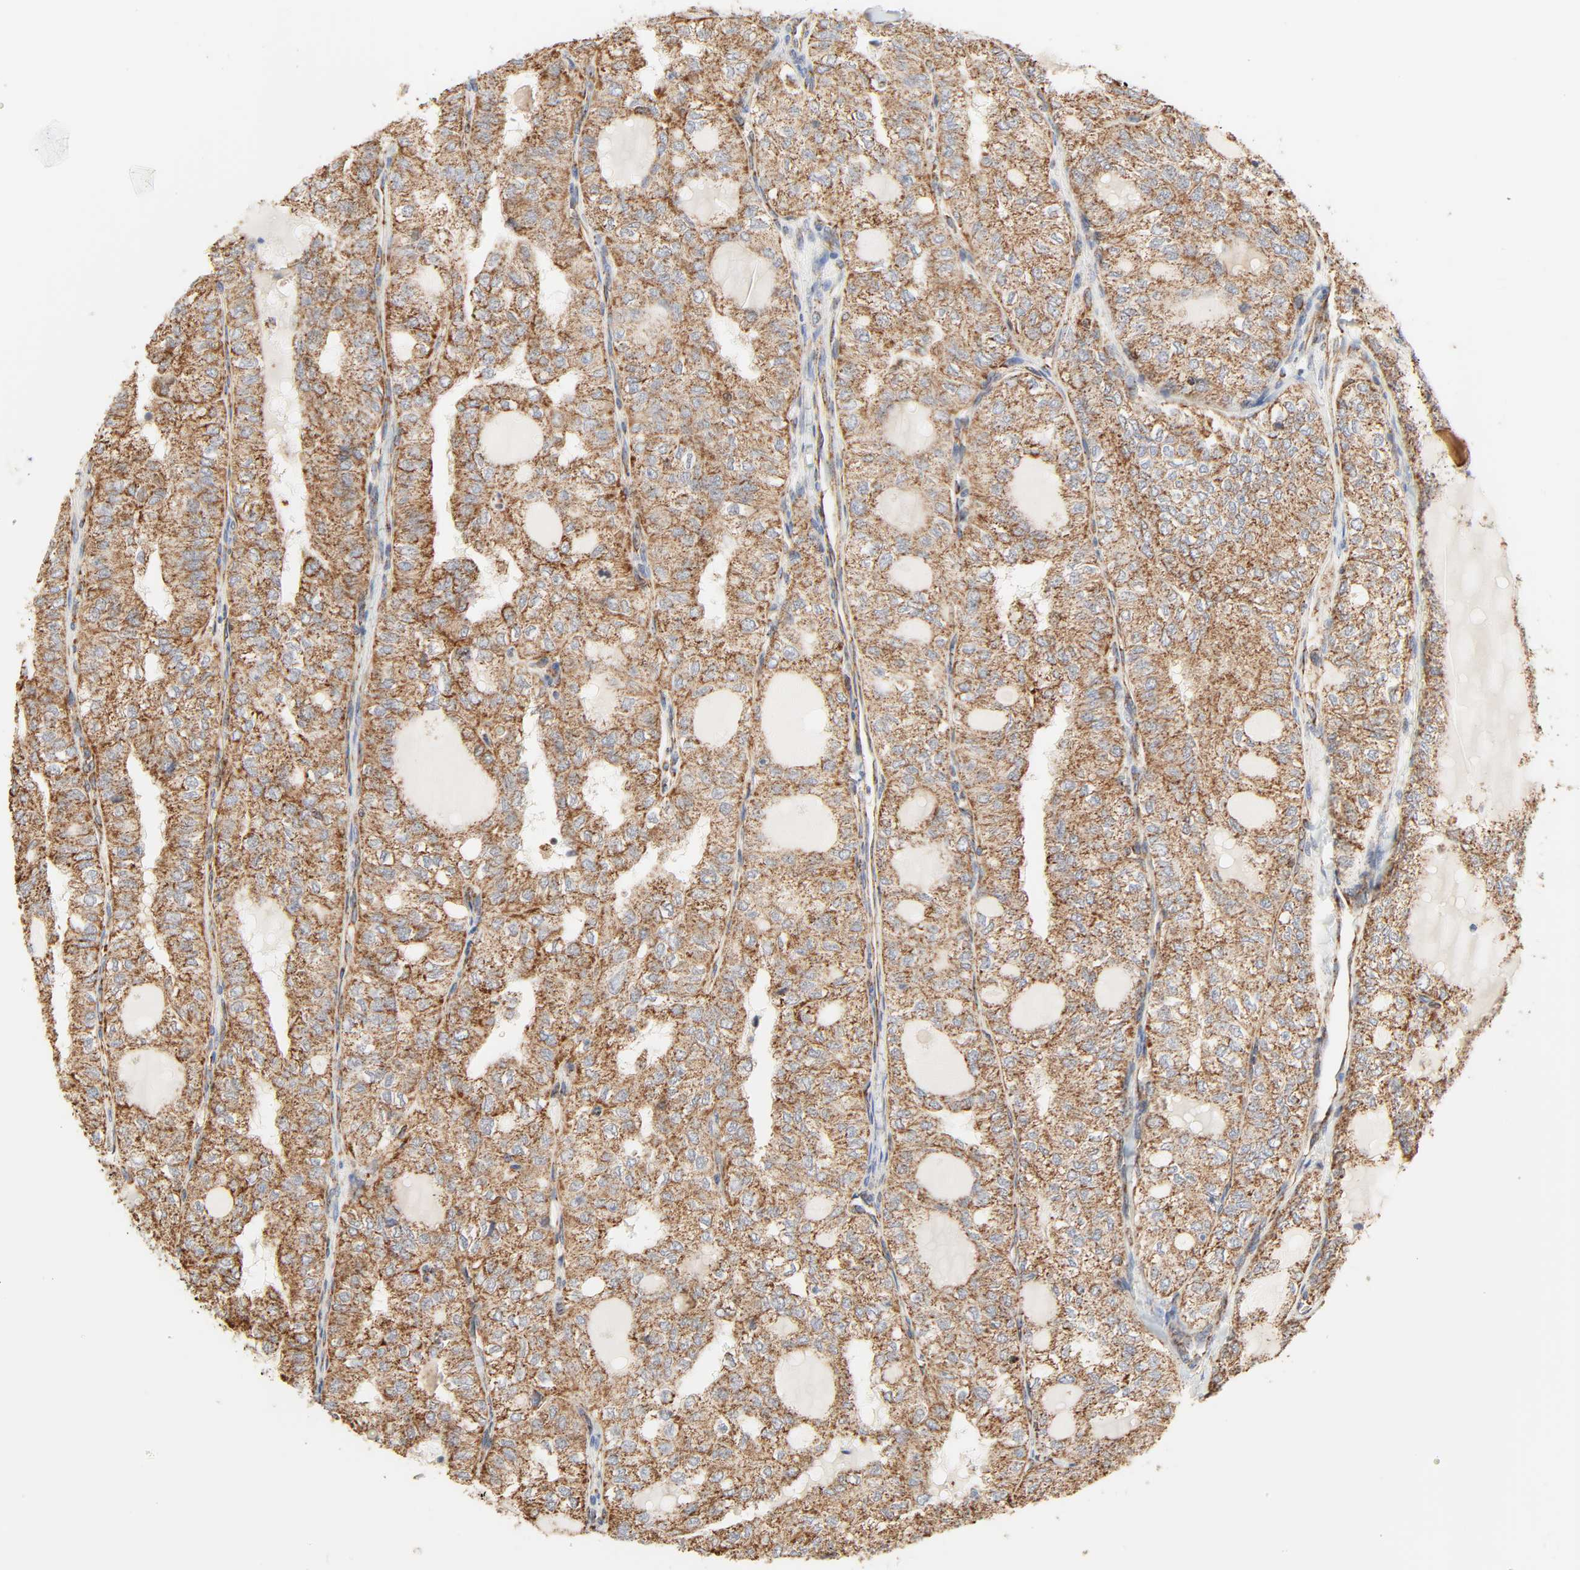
{"staining": {"intensity": "moderate", "quantity": ">75%", "location": "cytoplasmic/membranous"}, "tissue": "thyroid cancer", "cell_type": "Tumor cells", "image_type": "cancer", "snomed": [{"axis": "morphology", "description": "Follicular adenoma carcinoma, NOS"}, {"axis": "topography", "description": "Thyroid gland"}], "caption": "This is an image of immunohistochemistry (IHC) staining of thyroid follicular adenoma carcinoma, which shows moderate expression in the cytoplasmic/membranous of tumor cells.", "gene": "ZMAT5", "patient": {"sex": "male", "age": 75}}